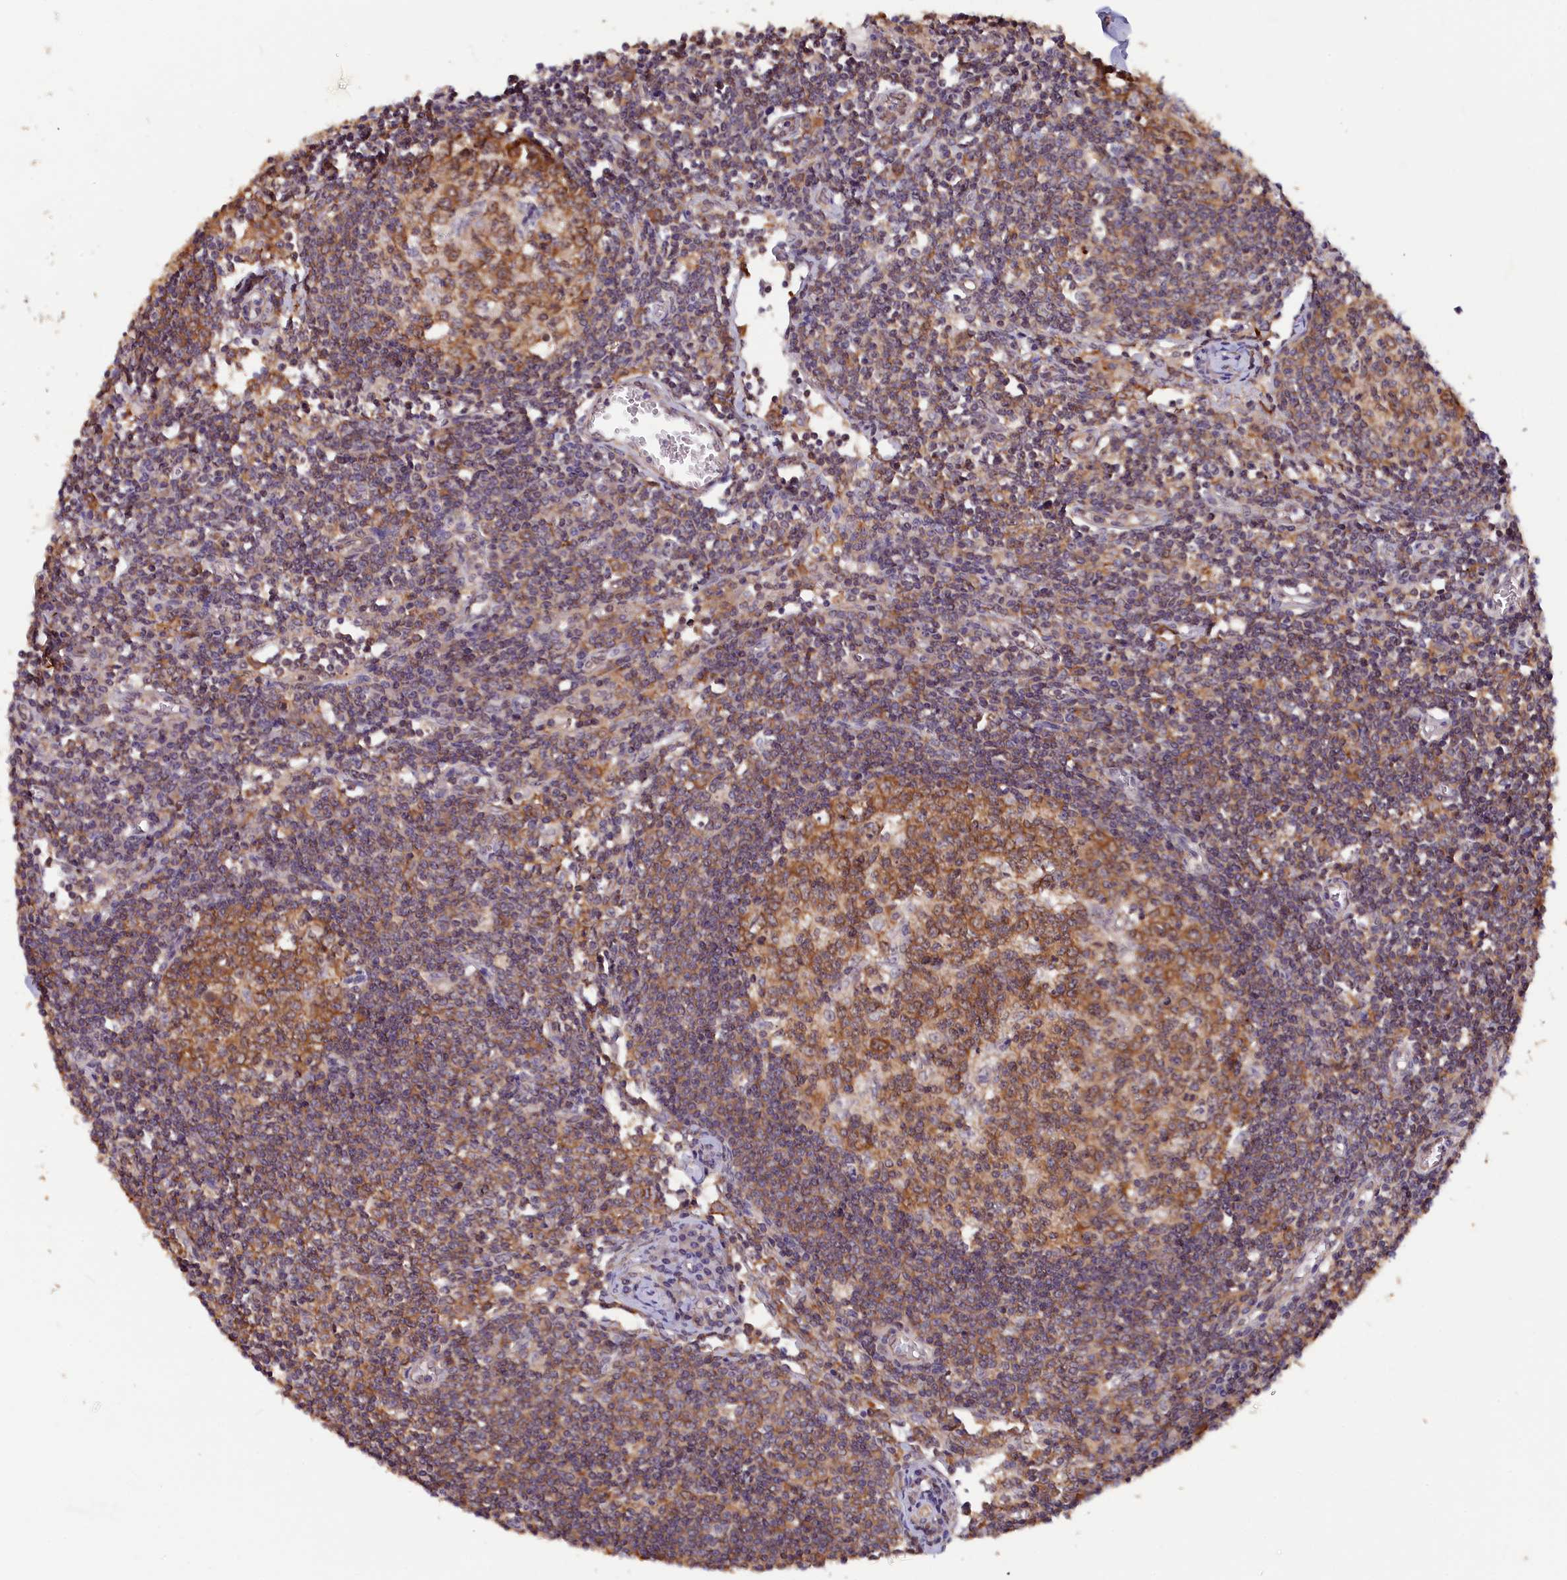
{"staining": {"intensity": "moderate", "quantity": ">75%", "location": "cytoplasmic/membranous"}, "tissue": "lymph node", "cell_type": "Germinal center cells", "image_type": "normal", "snomed": [{"axis": "morphology", "description": "Normal tissue, NOS"}, {"axis": "topography", "description": "Lymph node"}], "caption": "This is an image of IHC staining of benign lymph node, which shows moderate expression in the cytoplasmic/membranous of germinal center cells.", "gene": "JPT2", "patient": {"sex": "female", "age": 55}}